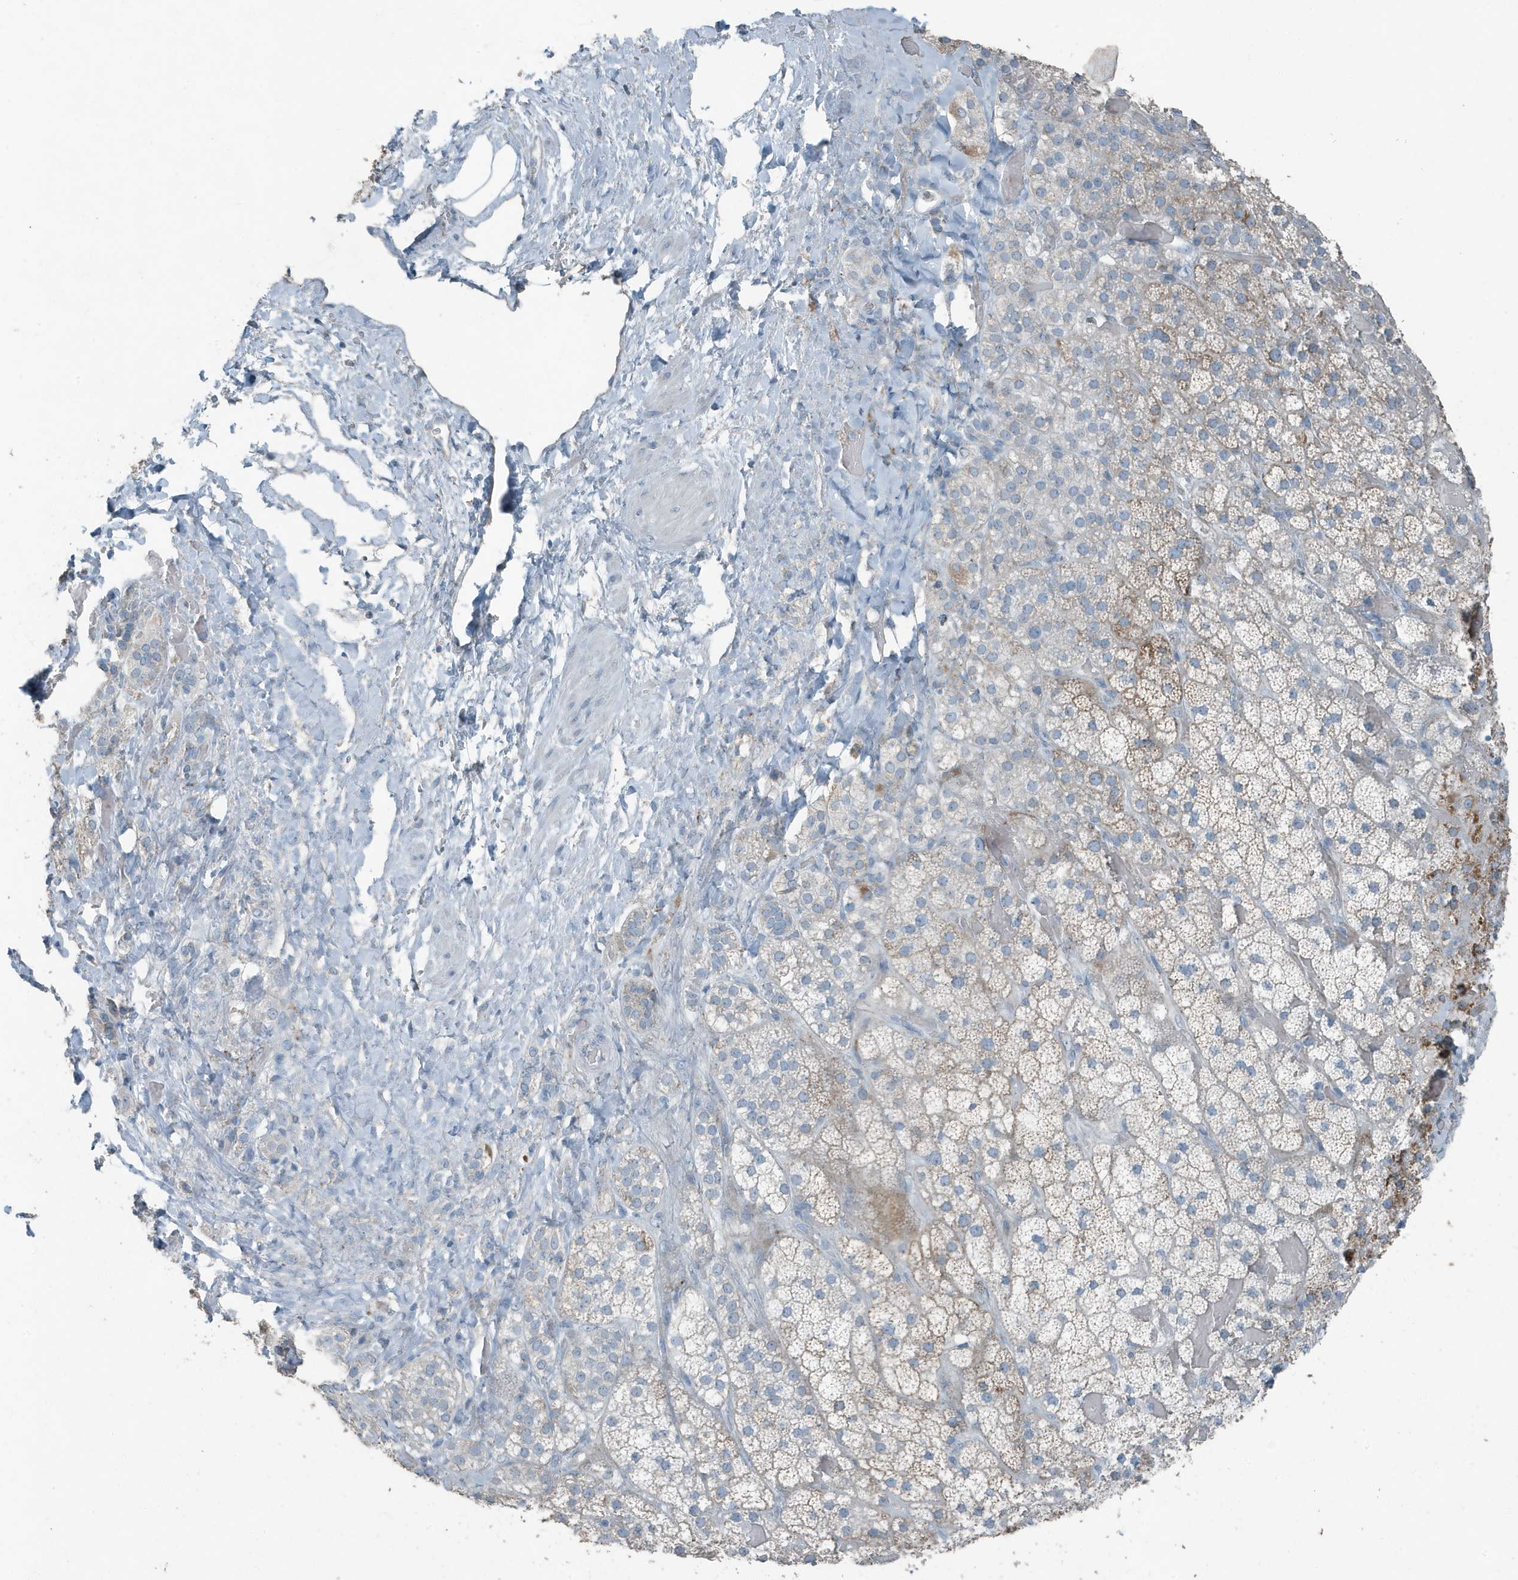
{"staining": {"intensity": "strong", "quantity": "<25%", "location": "cytoplasmic/membranous"}, "tissue": "adrenal gland", "cell_type": "Glandular cells", "image_type": "normal", "snomed": [{"axis": "morphology", "description": "Normal tissue, NOS"}, {"axis": "topography", "description": "Adrenal gland"}], "caption": "A high-resolution image shows immunohistochemistry (IHC) staining of normal adrenal gland, which shows strong cytoplasmic/membranous staining in approximately <25% of glandular cells. Nuclei are stained in blue.", "gene": "FAM162A", "patient": {"sex": "male", "age": 57}}